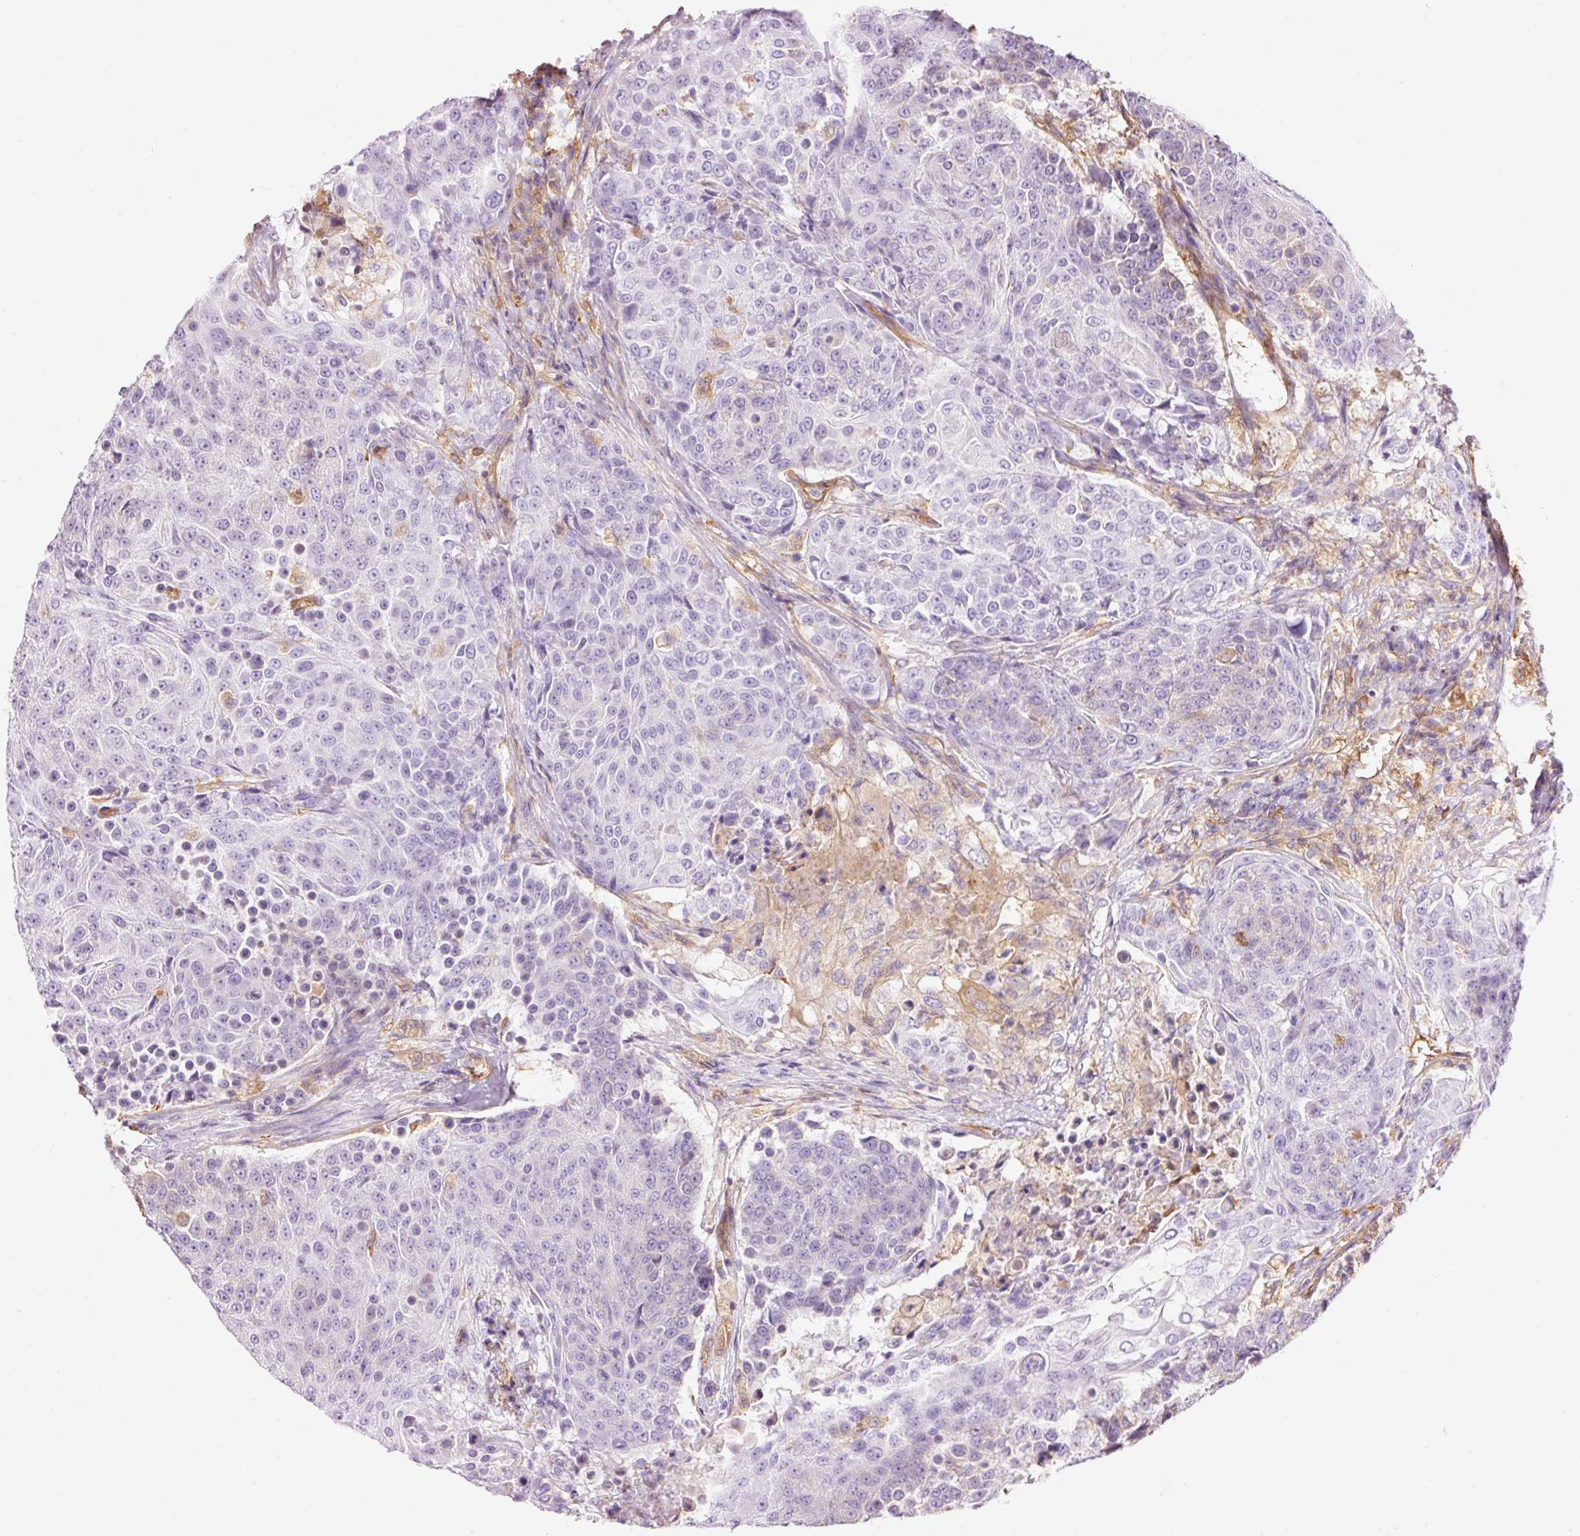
{"staining": {"intensity": "negative", "quantity": "none", "location": "none"}, "tissue": "urothelial cancer", "cell_type": "Tumor cells", "image_type": "cancer", "snomed": [{"axis": "morphology", "description": "Urothelial carcinoma, High grade"}, {"axis": "topography", "description": "Urinary bladder"}], "caption": "This is an immunohistochemistry image of human urothelial carcinoma (high-grade). There is no staining in tumor cells.", "gene": "IL10RB", "patient": {"sex": "female", "age": 63}}